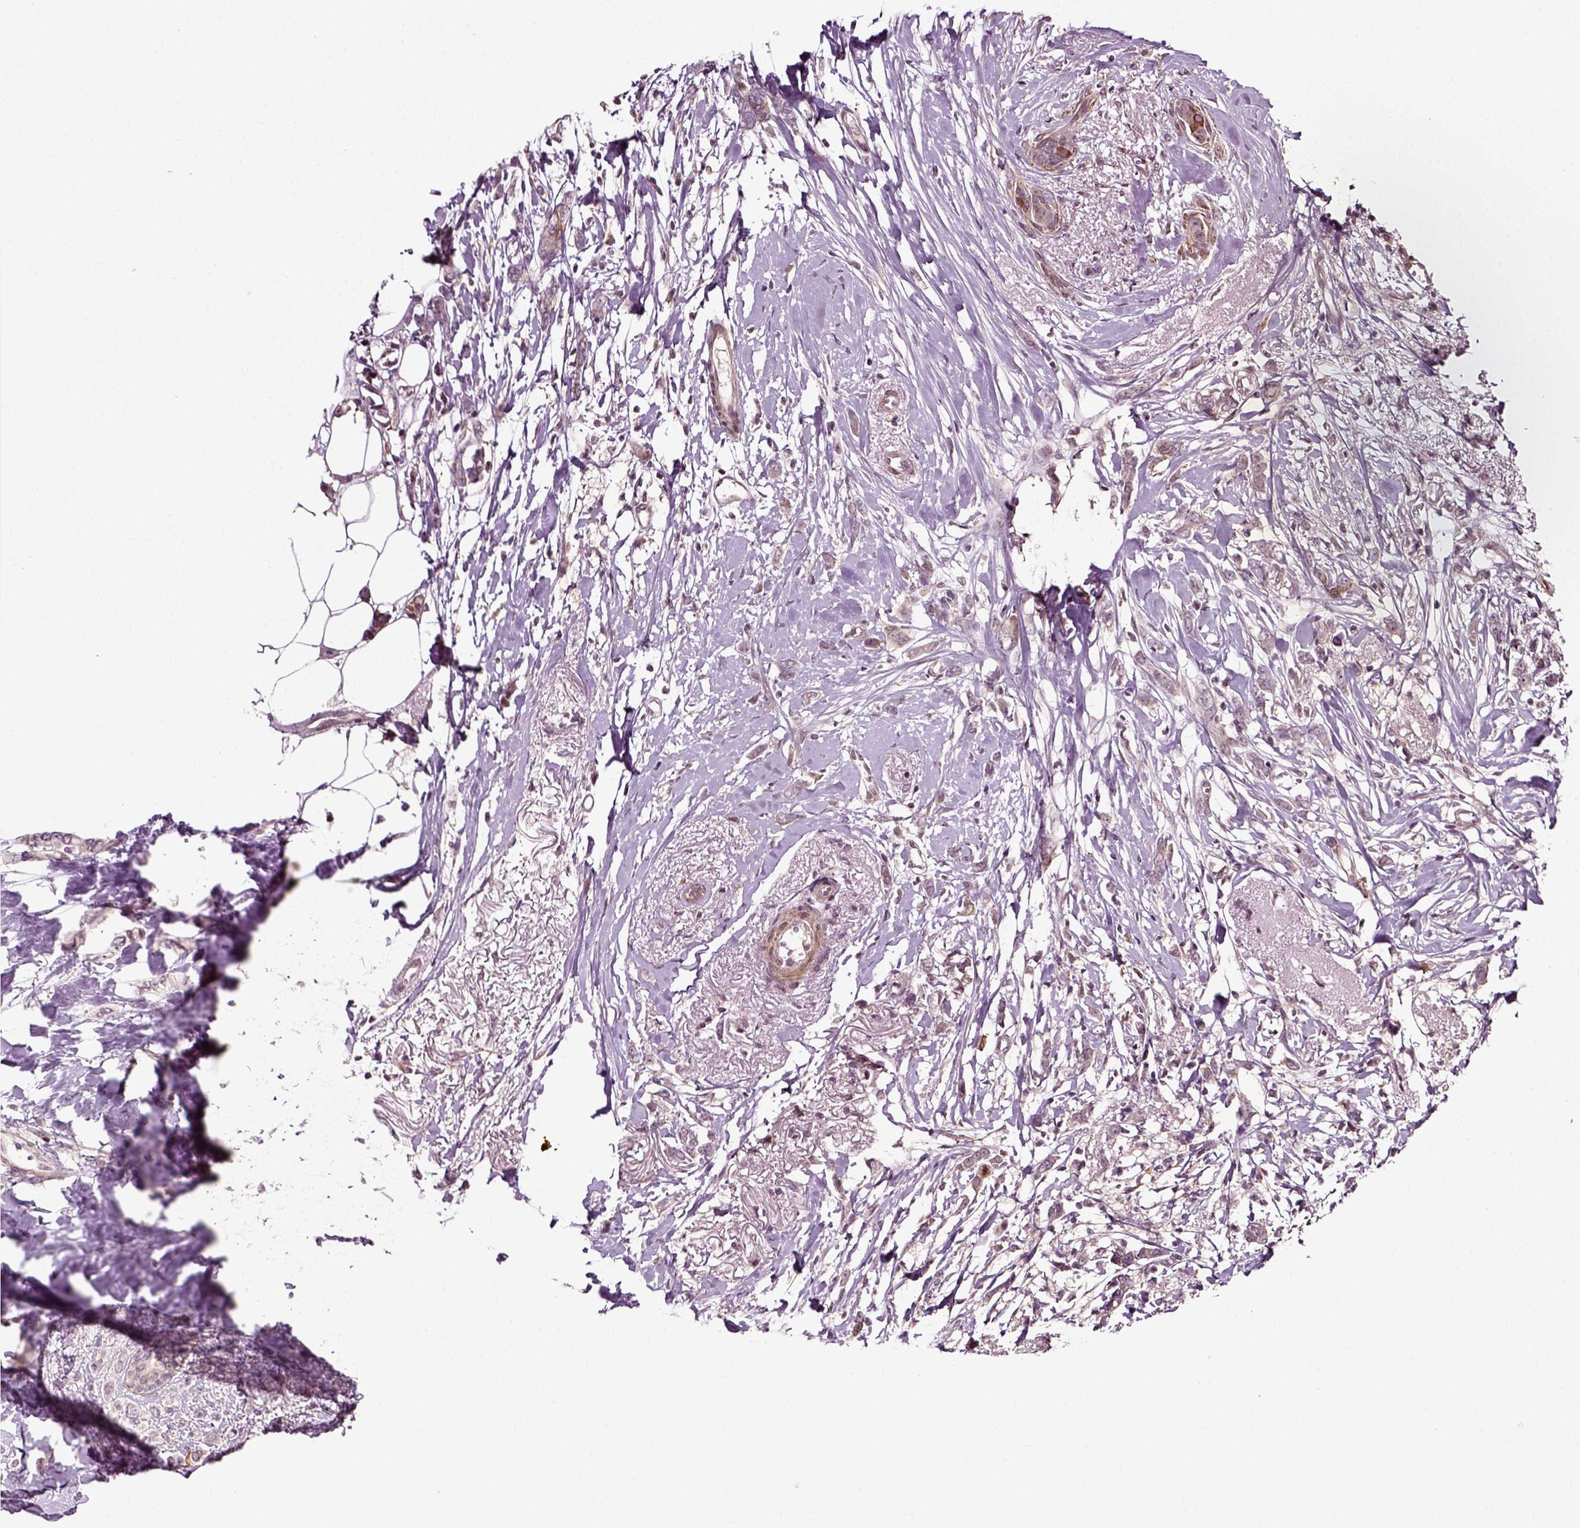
{"staining": {"intensity": "weak", "quantity": "<25%", "location": "cytoplasmic/membranous"}, "tissue": "breast cancer", "cell_type": "Tumor cells", "image_type": "cancer", "snomed": [{"axis": "morphology", "description": "Duct carcinoma"}, {"axis": "topography", "description": "Breast"}], "caption": "Human infiltrating ductal carcinoma (breast) stained for a protein using IHC reveals no staining in tumor cells.", "gene": "KNSTRN", "patient": {"sex": "female", "age": 40}}